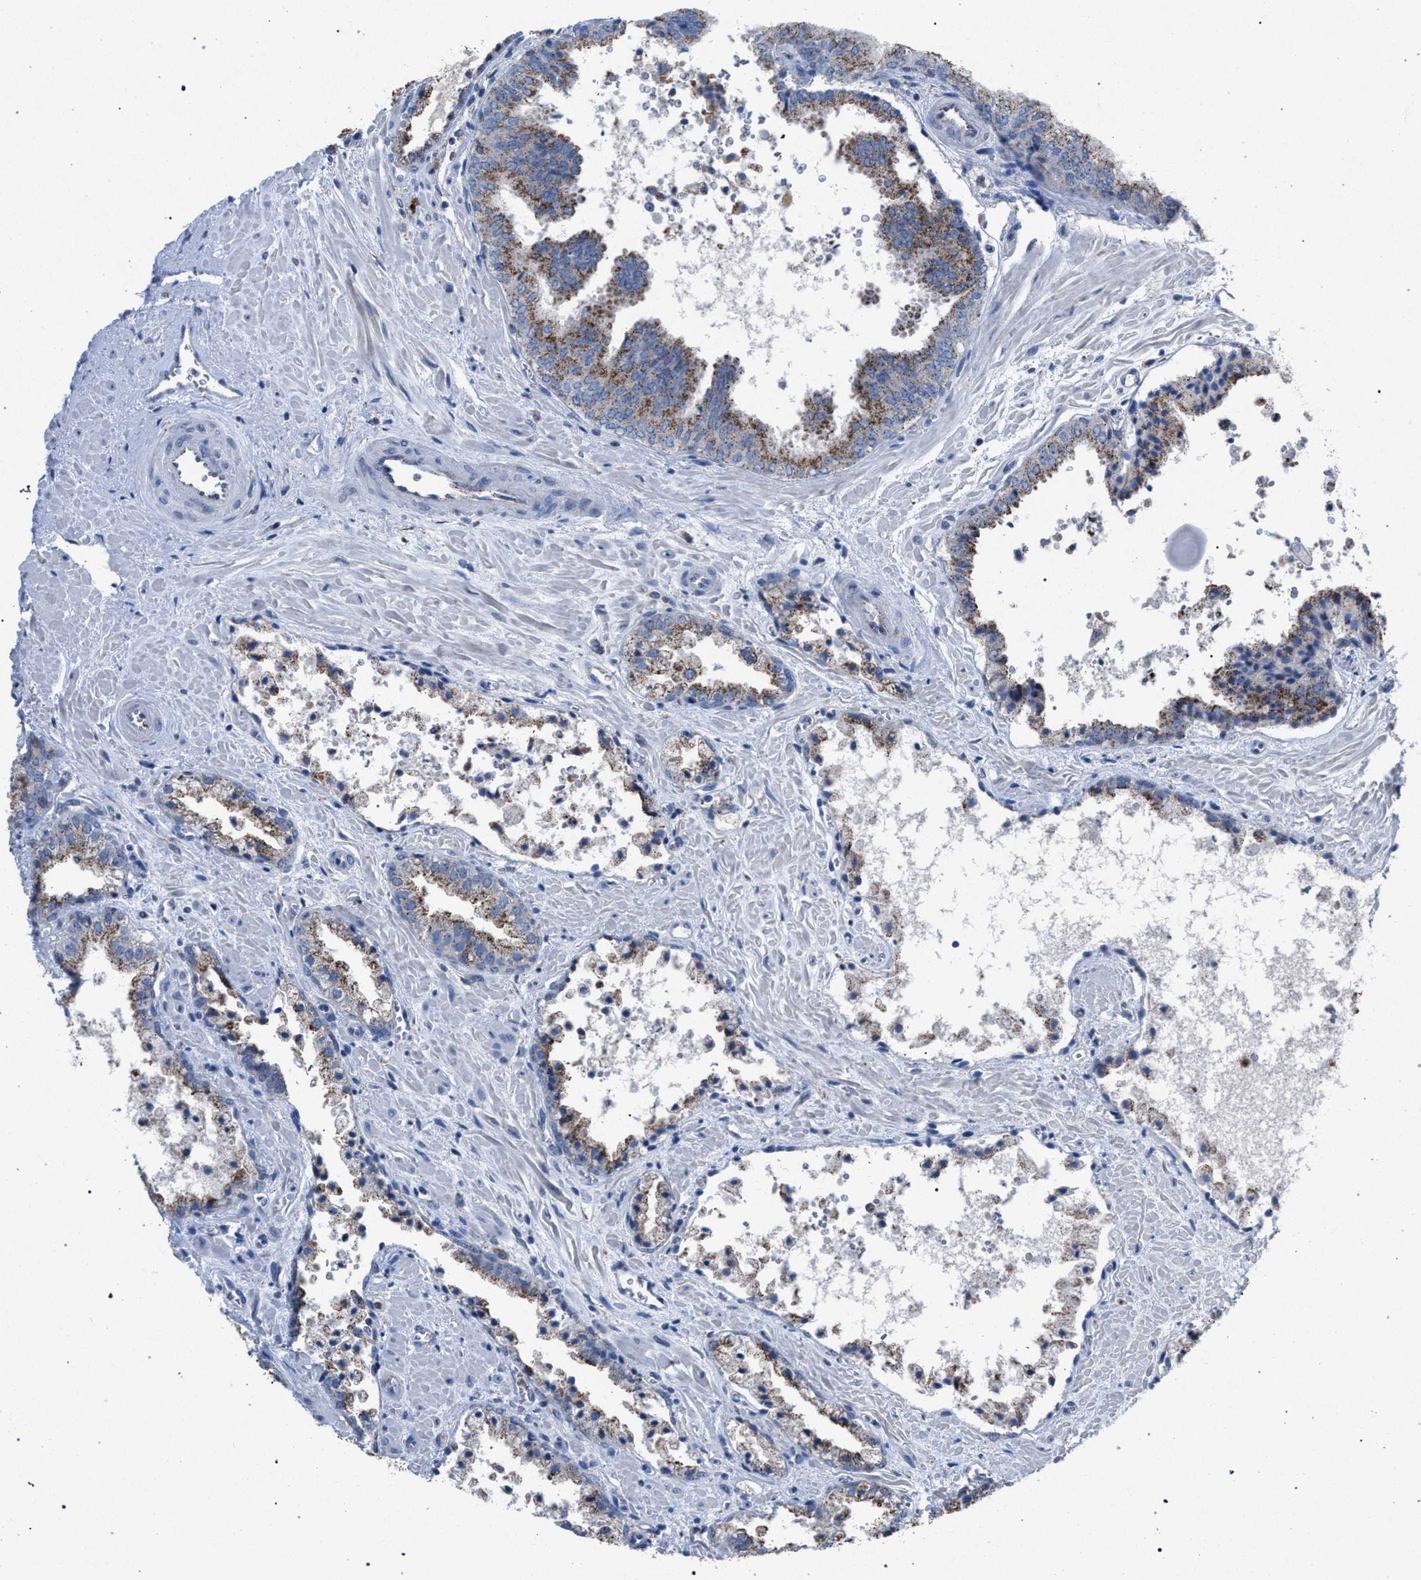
{"staining": {"intensity": "moderate", "quantity": ">75%", "location": "cytoplasmic/membranous"}, "tissue": "prostate cancer", "cell_type": "Tumor cells", "image_type": "cancer", "snomed": [{"axis": "morphology", "description": "Adenocarcinoma, Low grade"}, {"axis": "topography", "description": "Prostate"}], "caption": "The photomicrograph exhibits immunohistochemical staining of prostate cancer (adenocarcinoma (low-grade)). There is moderate cytoplasmic/membranous expression is present in about >75% of tumor cells.", "gene": "HSD17B4", "patient": {"sex": "male", "age": 71}}